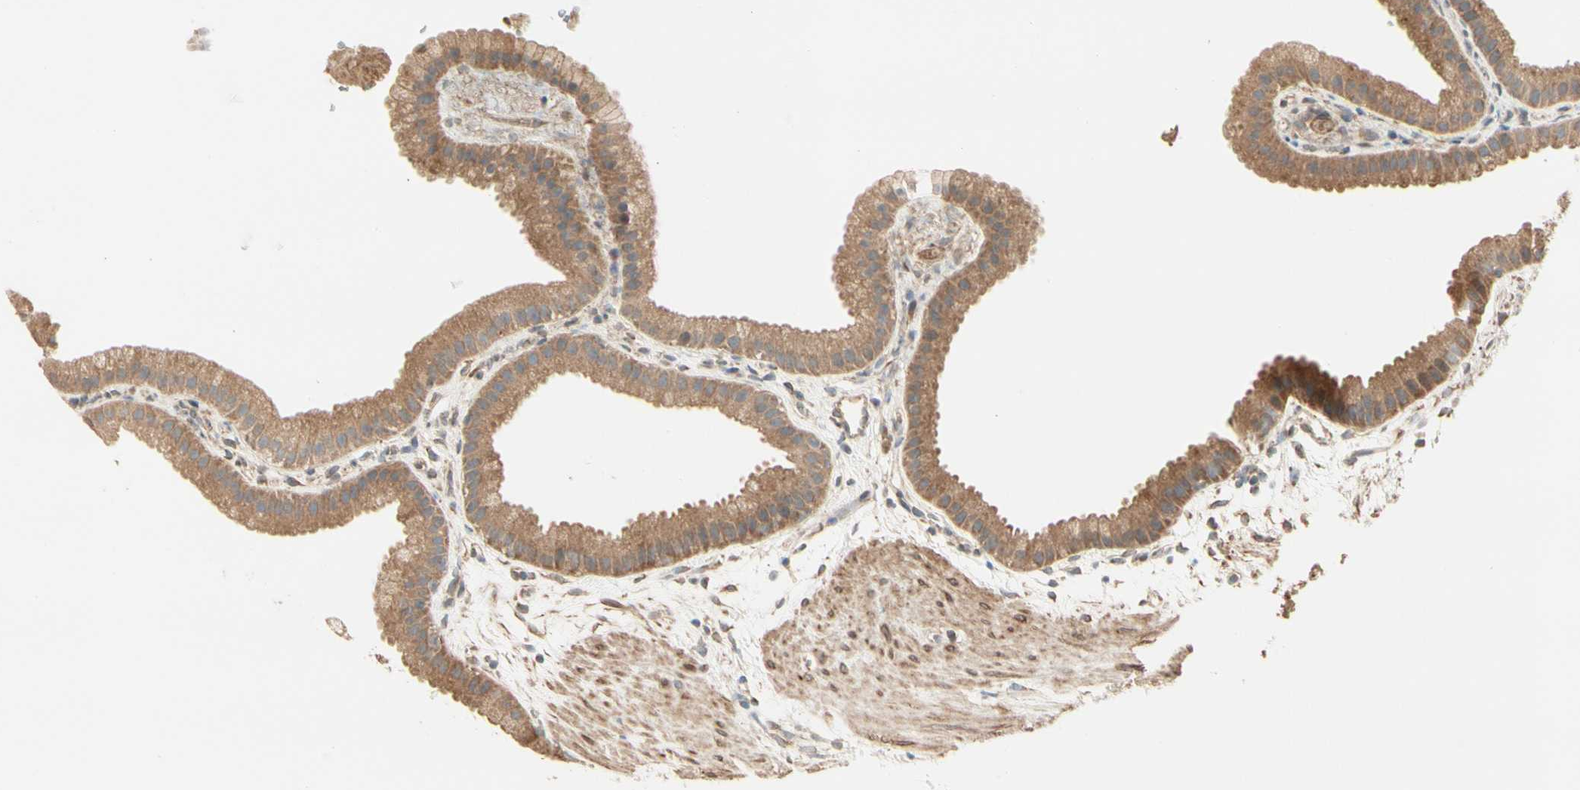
{"staining": {"intensity": "moderate", "quantity": ">75%", "location": "cytoplasmic/membranous"}, "tissue": "gallbladder", "cell_type": "Glandular cells", "image_type": "normal", "snomed": [{"axis": "morphology", "description": "Normal tissue, NOS"}, {"axis": "topography", "description": "Gallbladder"}], "caption": "IHC of unremarkable gallbladder reveals medium levels of moderate cytoplasmic/membranous staining in about >75% of glandular cells.", "gene": "IRAG1", "patient": {"sex": "female", "age": 64}}